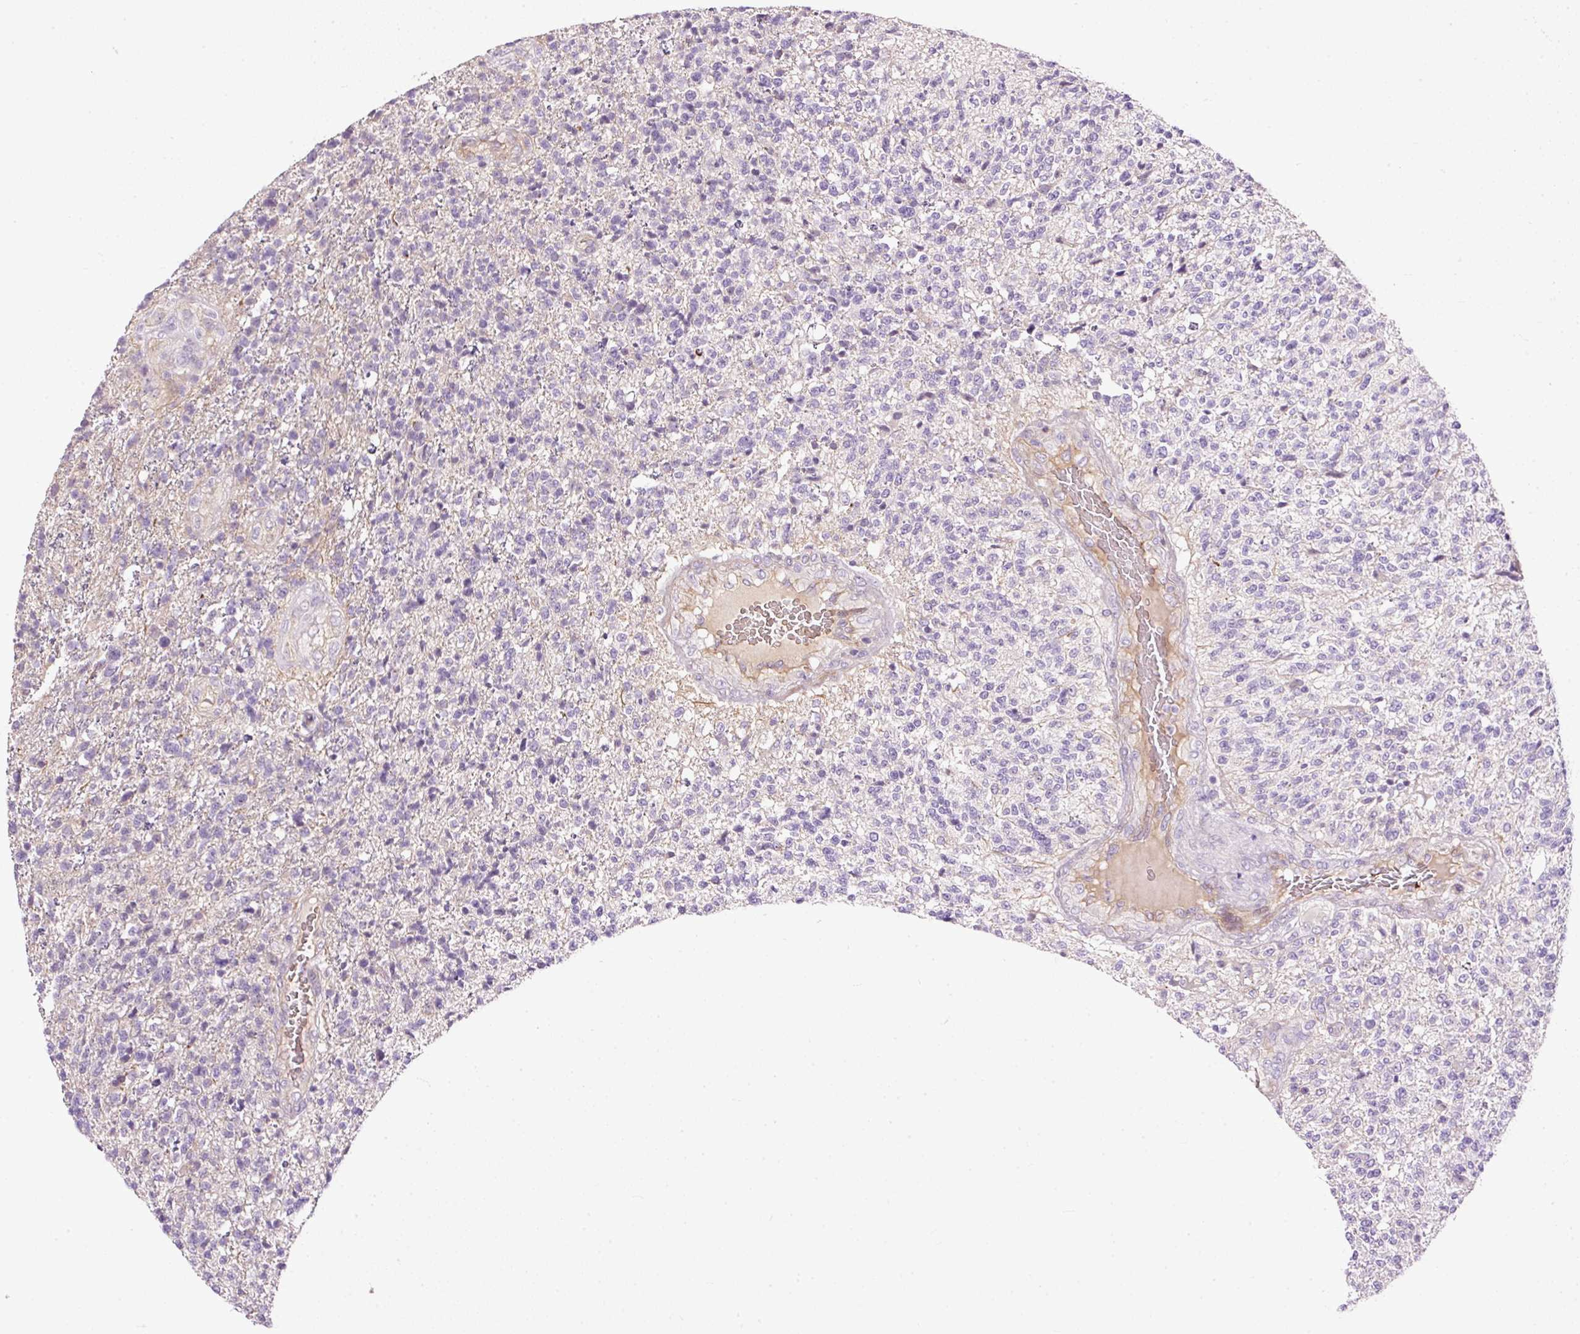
{"staining": {"intensity": "negative", "quantity": "none", "location": "none"}, "tissue": "glioma", "cell_type": "Tumor cells", "image_type": "cancer", "snomed": [{"axis": "morphology", "description": "Glioma, malignant, High grade"}, {"axis": "topography", "description": "Brain"}], "caption": "An IHC micrograph of glioma is shown. There is no staining in tumor cells of glioma.", "gene": "USHBP1", "patient": {"sex": "male", "age": 56}}